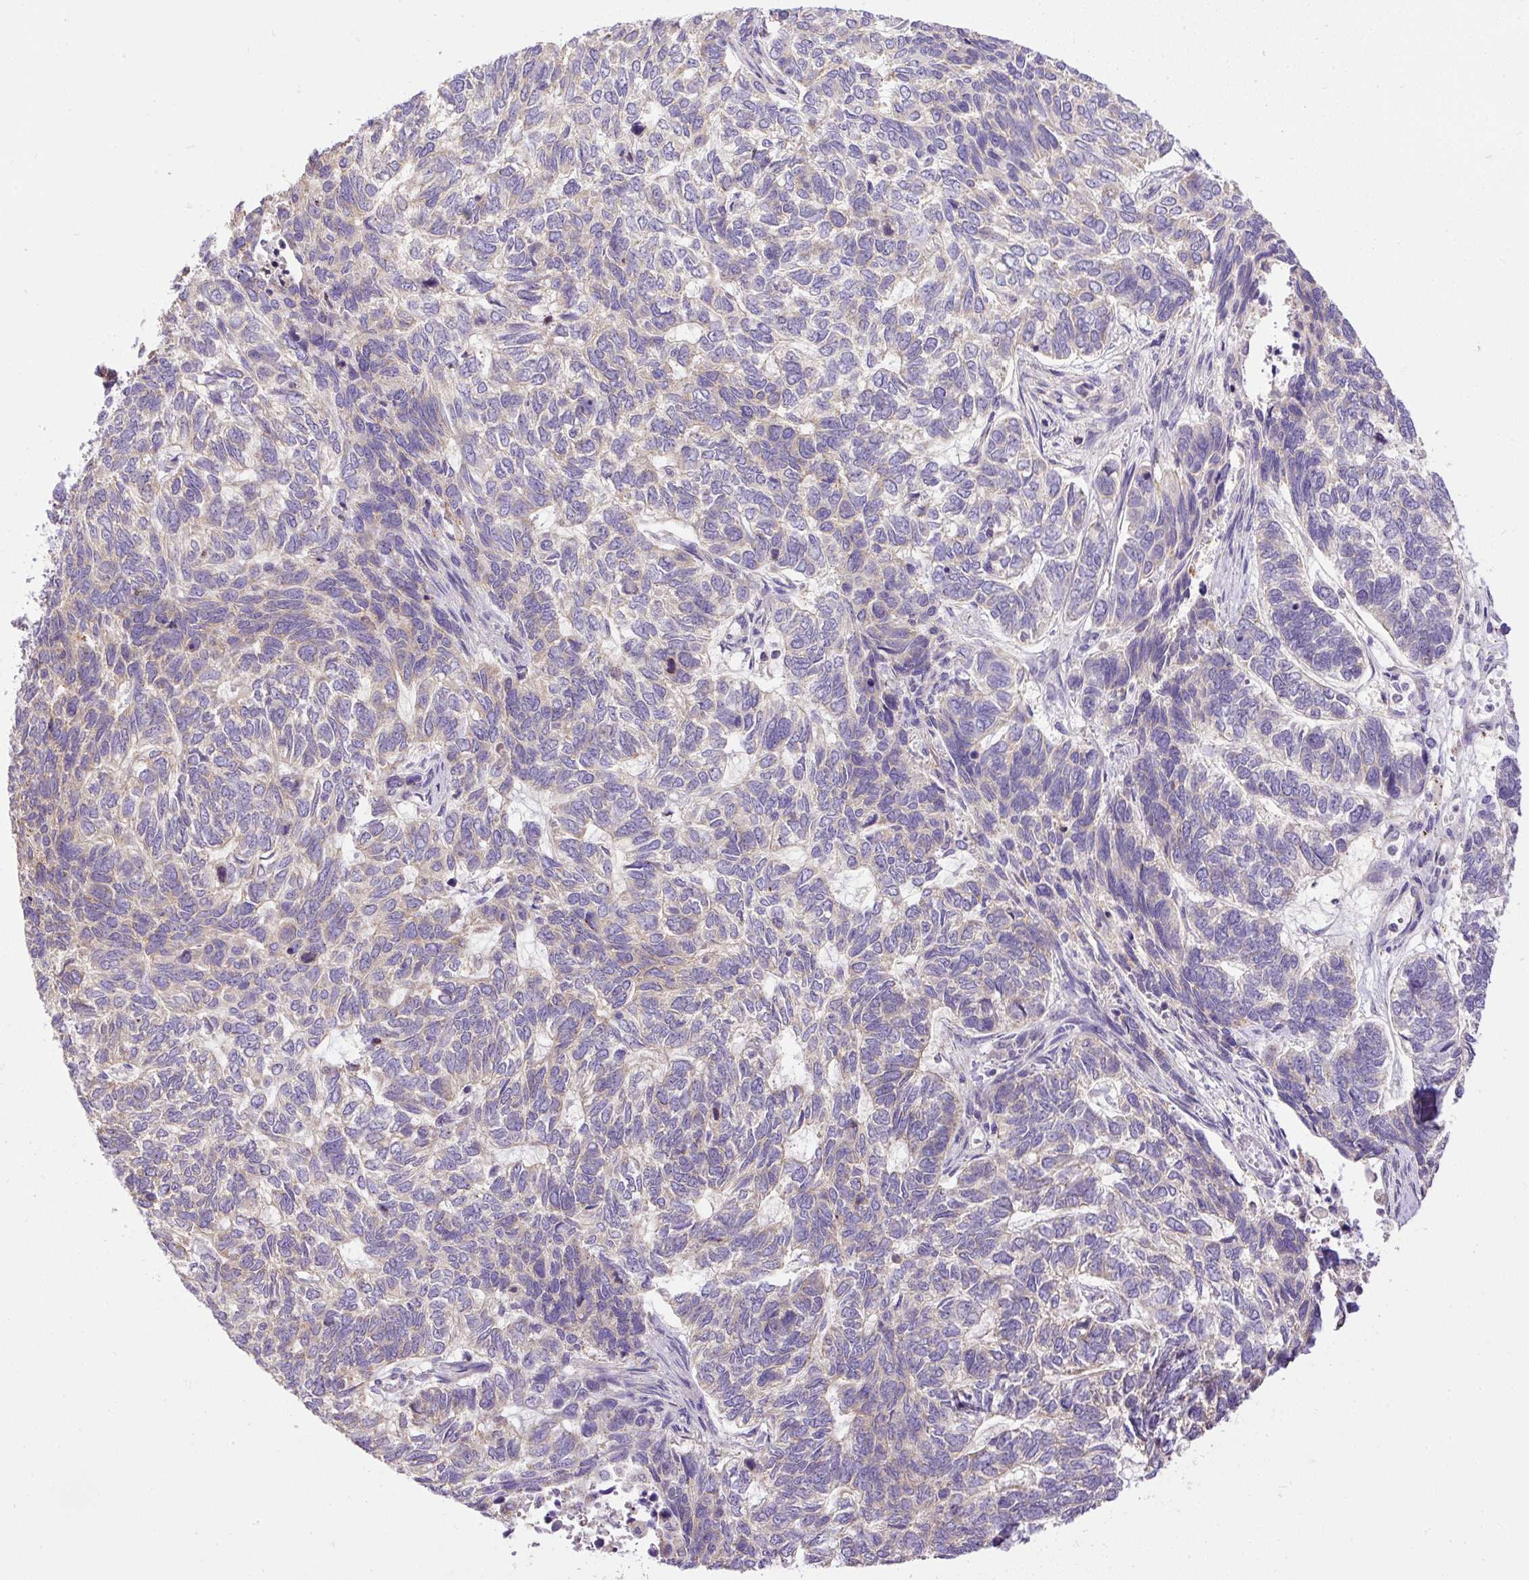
{"staining": {"intensity": "negative", "quantity": "none", "location": "none"}, "tissue": "skin cancer", "cell_type": "Tumor cells", "image_type": "cancer", "snomed": [{"axis": "morphology", "description": "Basal cell carcinoma"}, {"axis": "topography", "description": "Skin"}], "caption": "DAB immunohistochemical staining of human basal cell carcinoma (skin) displays no significant staining in tumor cells. Brightfield microscopy of IHC stained with DAB (brown) and hematoxylin (blue), captured at high magnification.", "gene": "CFAP47", "patient": {"sex": "female", "age": 65}}